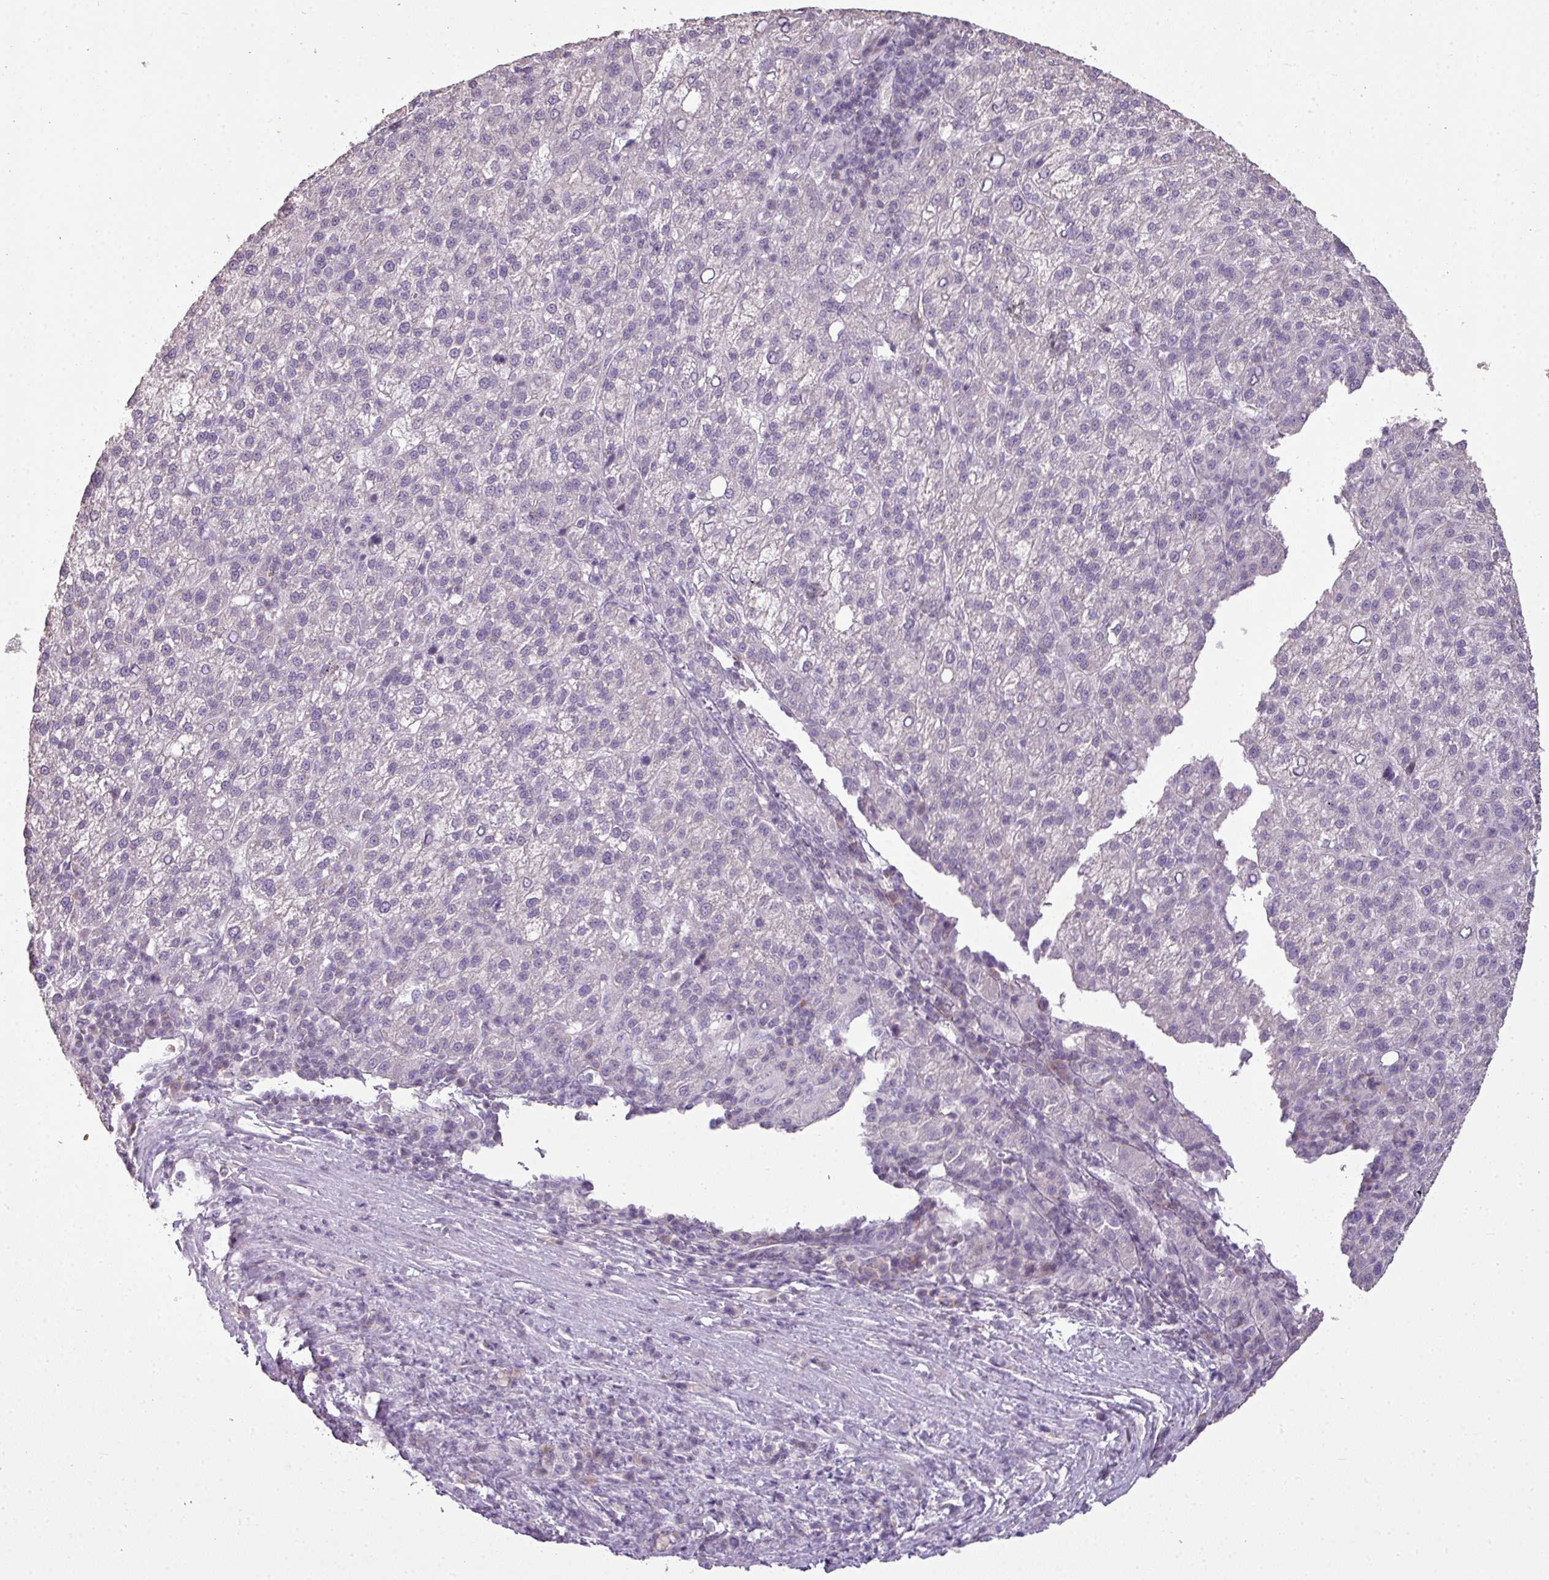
{"staining": {"intensity": "negative", "quantity": "none", "location": "none"}, "tissue": "liver cancer", "cell_type": "Tumor cells", "image_type": "cancer", "snomed": [{"axis": "morphology", "description": "Carcinoma, Hepatocellular, NOS"}, {"axis": "topography", "description": "Liver"}], "caption": "Liver hepatocellular carcinoma was stained to show a protein in brown. There is no significant expression in tumor cells.", "gene": "LY9", "patient": {"sex": "female", "age": 58}}